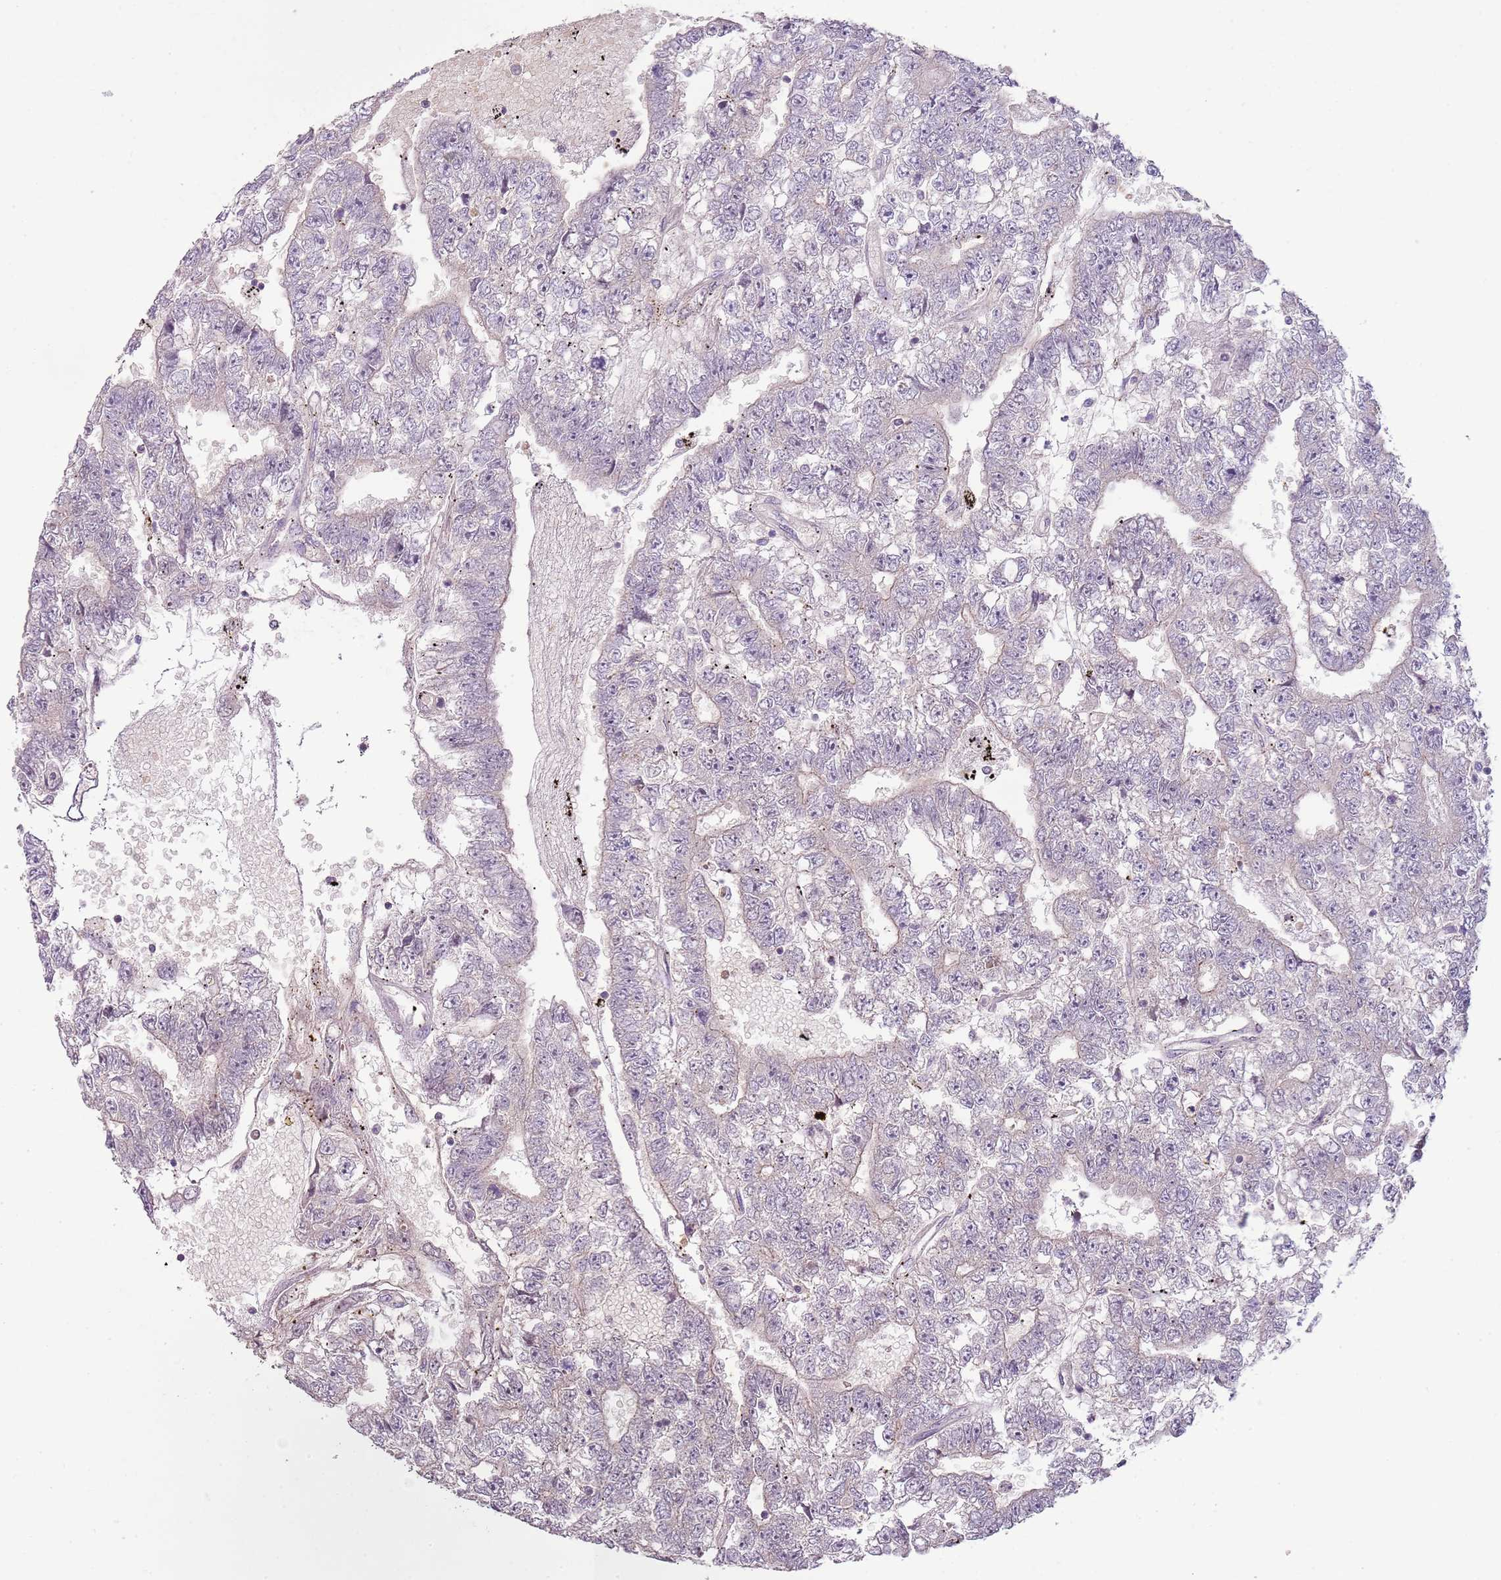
{"staining": {"intensity": "negative", "quantity": "none", "location": "none"}, "tissue": "testis cancer", "cell_type": "Tumor cells", "image_type": "cancer", "snomed": [{"axis": "morphology", "description": "Carcinoma, Embryonal, NOS"}, {"axis": "topography", "description": "Testis"}], "caption": "Photomicrograph shows no protein expression in tumor cells of embryonal carcinoma (testis) tissue.", "gene": "TEKT4", "patient": {"sex": "male", "age": 25}}